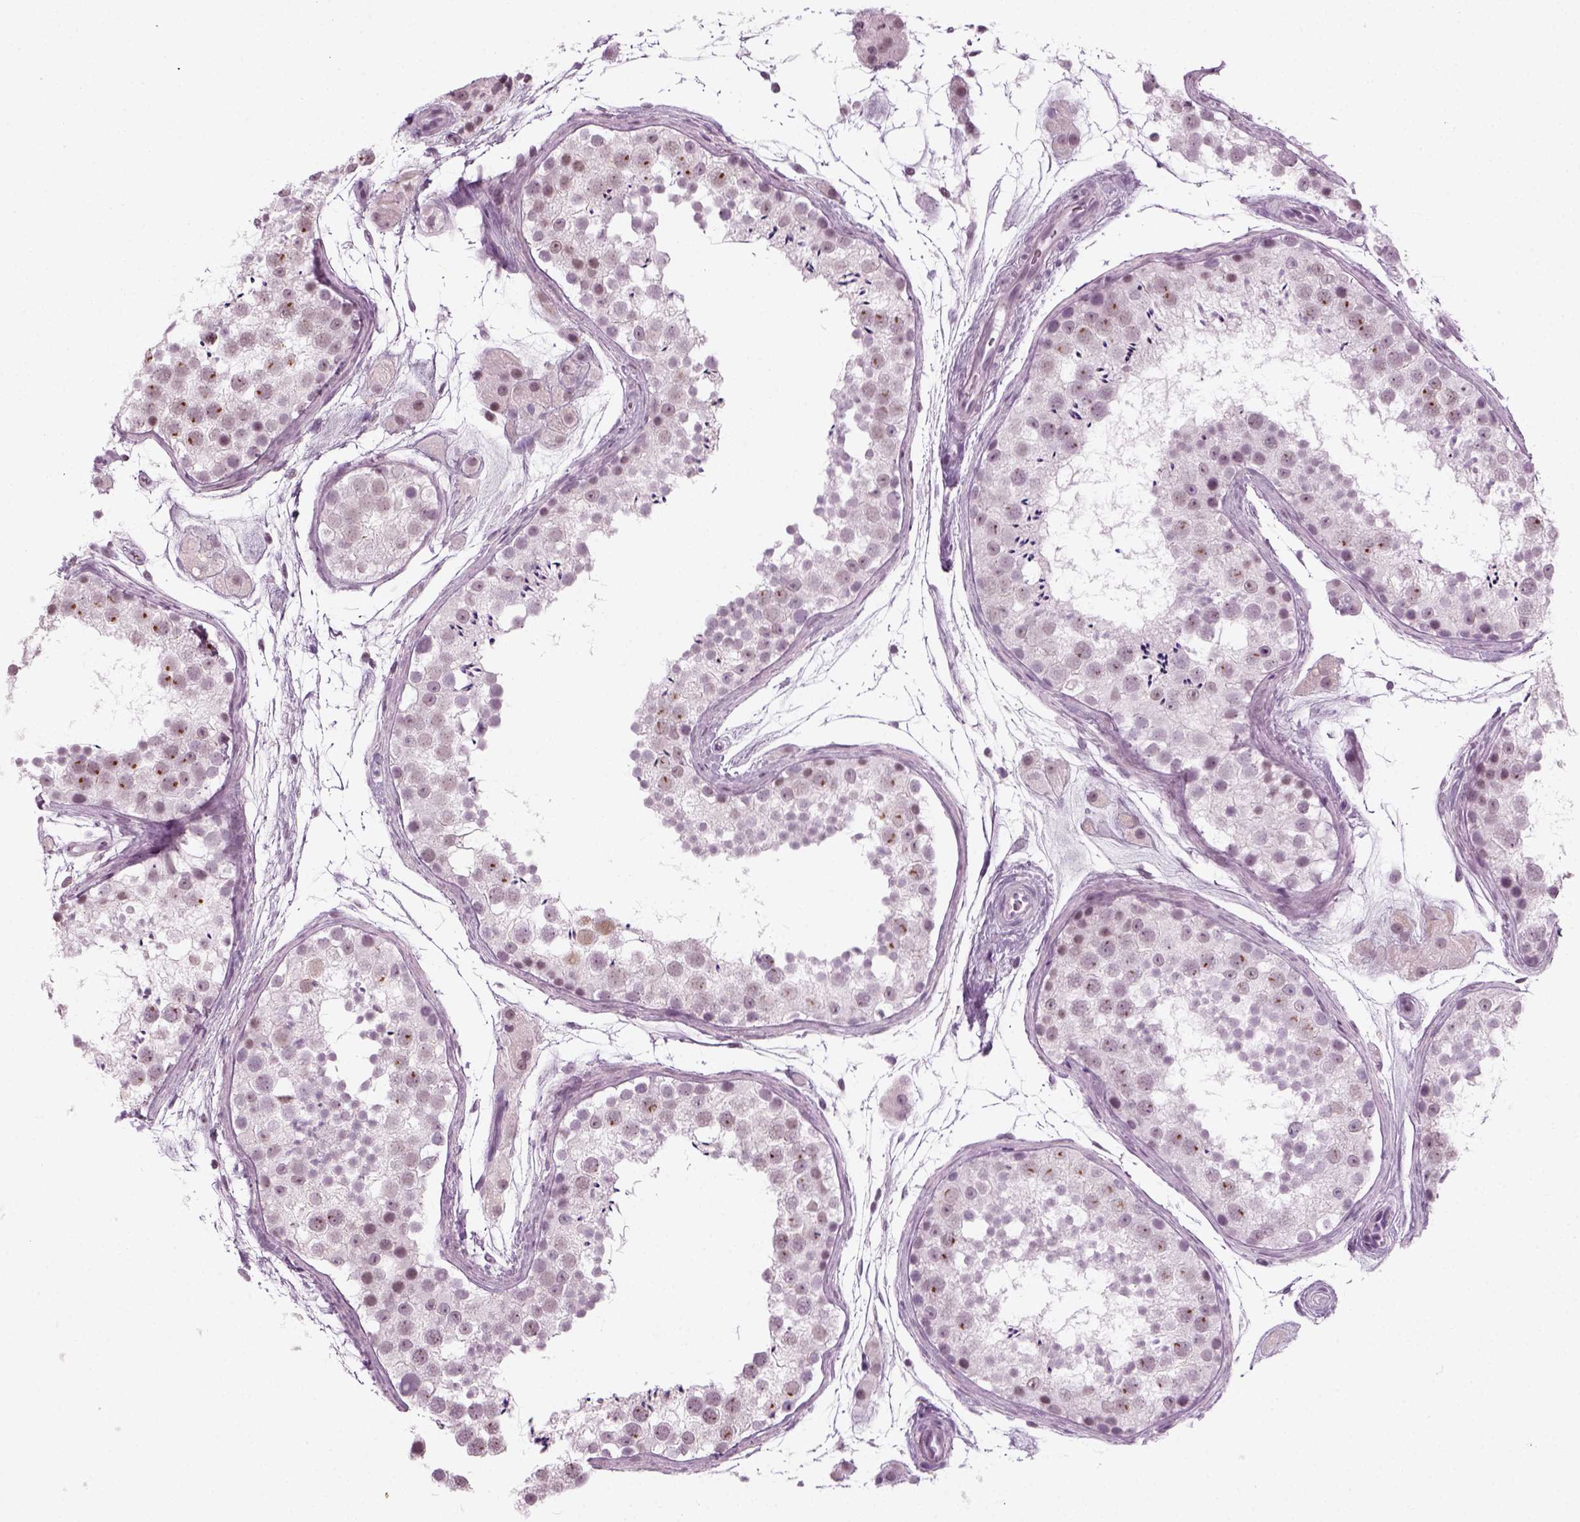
{"staining": {"intensity": "negative", "quantity": "none", "location": "none"}, "tissue": "testis", "cell_type": "Cells in seminiferous ducts", "image_type": "normal", "snomed": [{"axis": "morphology", "description": "Normal tissue, NOS"}, {"axis": "topography", "description": "Testis"}], "caption": "IHC image of benign testis stained for a protein (brown), which demonstrates no expression in cells in seminiferous ducts. (Immunohistochemistry, brightfield microscopy, high magnification).", "gene": "KRT75", "patient": {"sex": "male", "age": 41}}